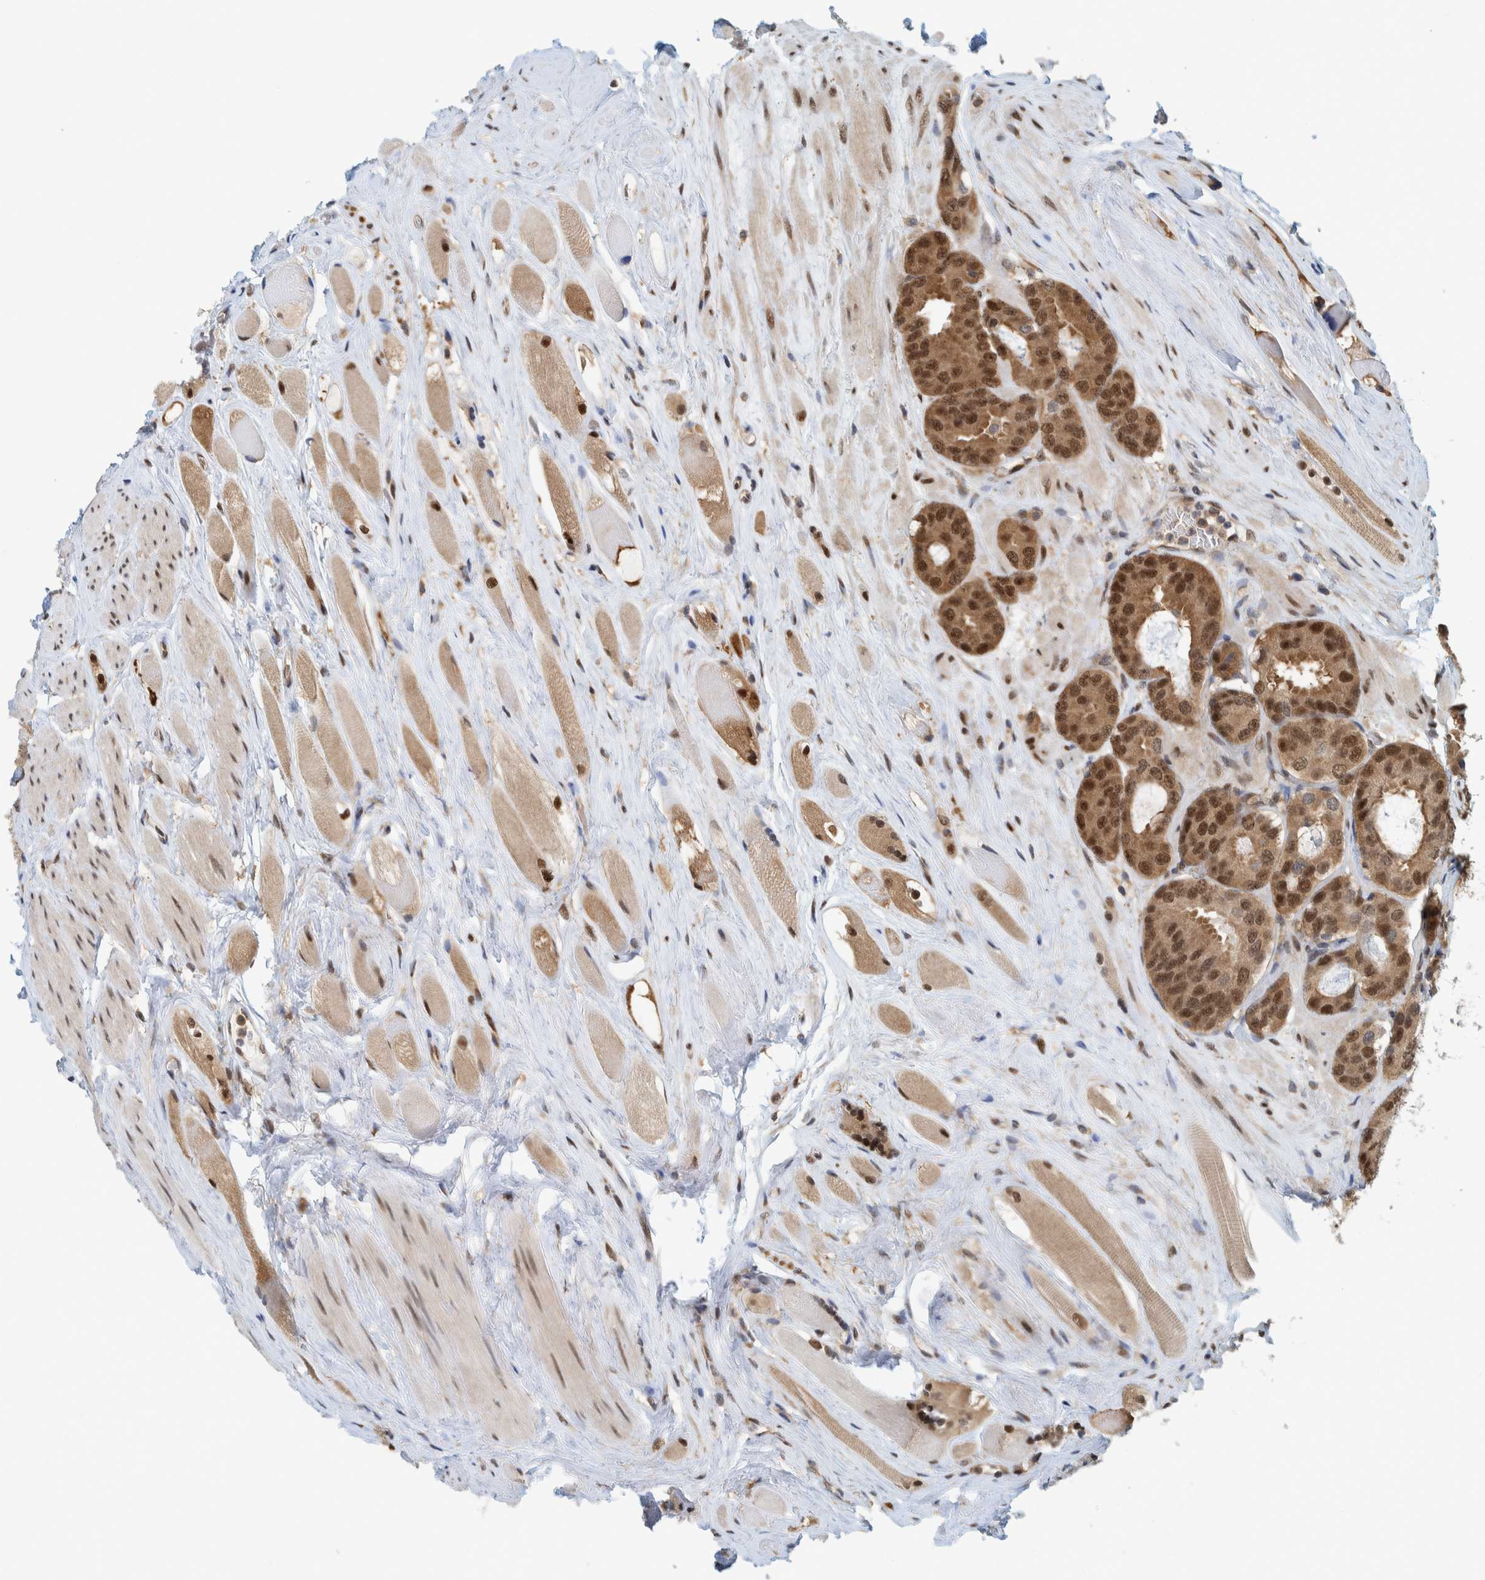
{"staining": {"intensity": "moderate", "quantity": ">75%", "location": "cytoplasmic/membranous,nuclear"}, "tissue": "prostate cancer", "cell_type": "Tumor cells", "image_type": "cancer", "snomed": [{"axis": "morphology", "description": "Adenocarcinoma, Low grade"}, {"axis": "topography", "description": "Prostate"}], "caption": "Prostate adenocarcinoma (low-grade) tissue exhibits moderate cytoplasmic/membranous and nuclear staining in approximately >75% of tumor cells The protein of interest is shown in brown color, while the nuclei are stained blue.", "gene": "COPS3", "patient": {"sex": "male", "age": 69}}